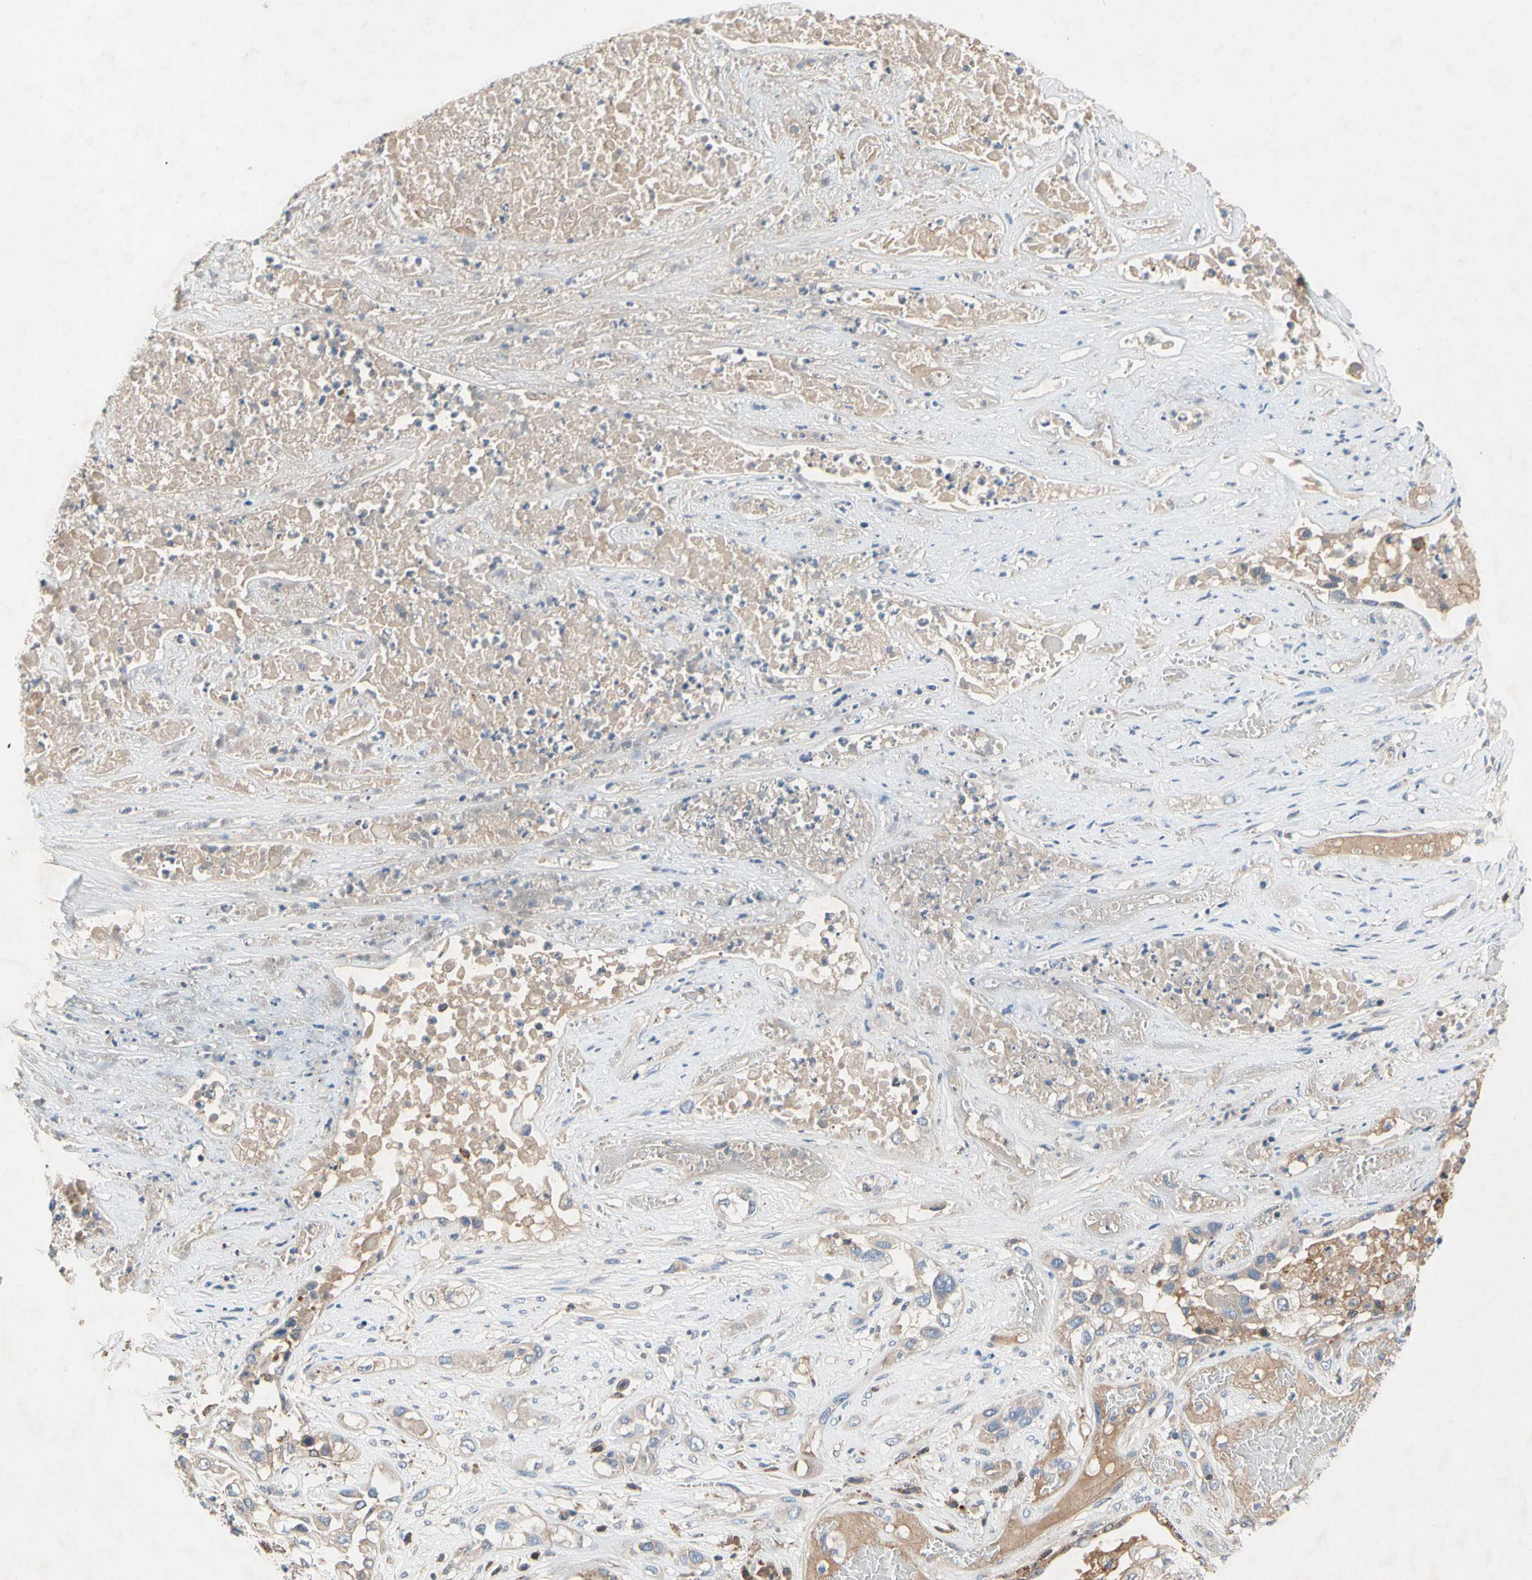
{"staining": {"intensity": "weak", "quantity": ">75%", "location": "cytoplasmic/membranous"}, "tissue": "lung cancer", "cell_type": "Tumor cells", "image_type": "cancer", "snomed": [{"axis": "morphology", "description": "Squamous cell carcinoma, NOS"}, {"axis": "topography", "description": "Lung"}], "caption": "The image reveals a brown stain indicating the presence of a protein in the cytoplasmic/membranous of tumor cells in lung cancer (squamous cell carcinoma).", "gene": "NDFIP2", "patient": {"sex": "male", "age": 71}}